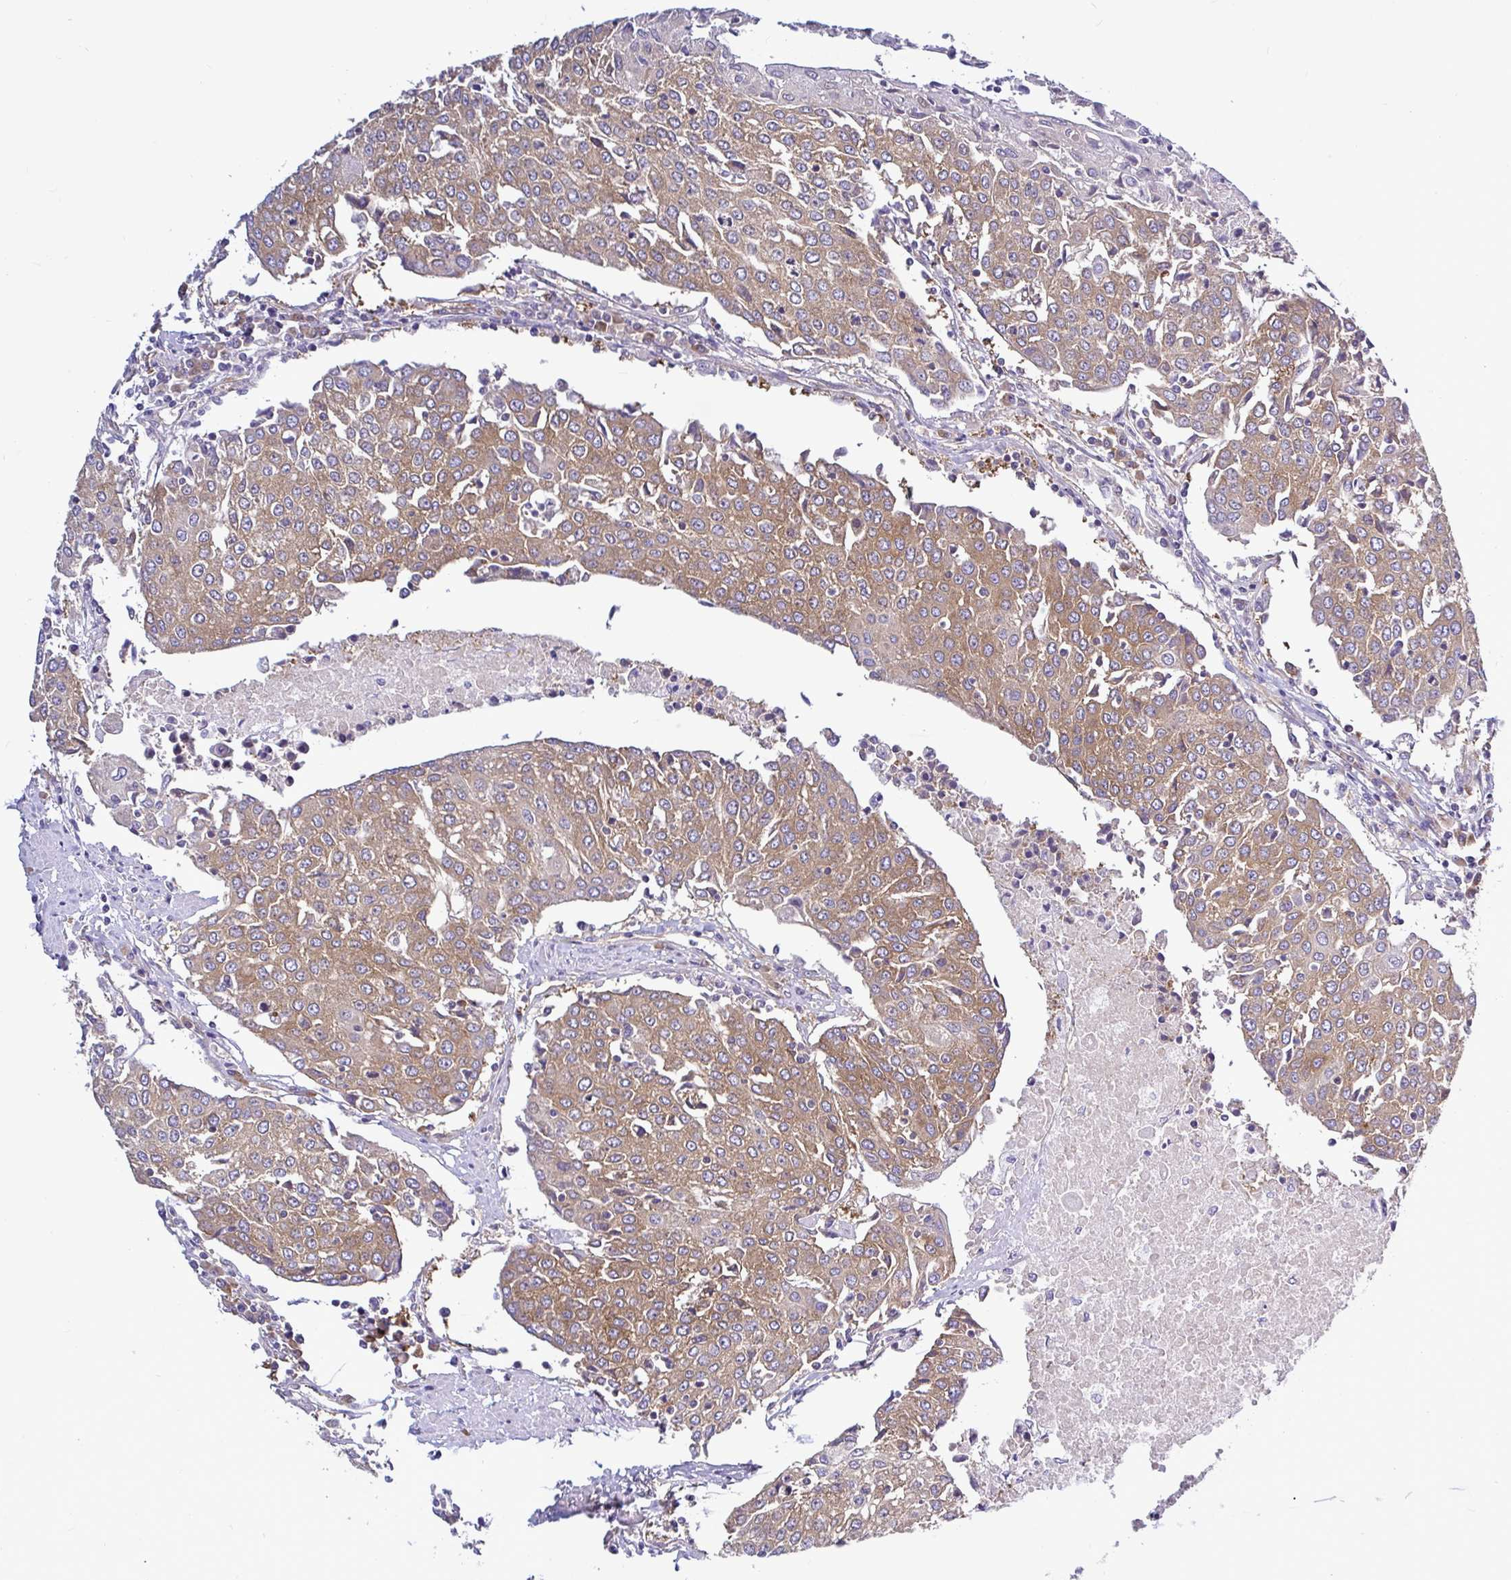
{"staining": {"intensity": "moderate", "quantity": ">75%", "location": "cytoplasmic/membranous"}, "tissue": "urothelial cancer", "cell_type": "Tumor cells", "image_type": "cancer", "snomed": [{"axis": "morphology", "description": "Urothelial carcinoma, High grade"}, {"axis": "topography", "description": "Urinary bladder"}], "caption": "Immunohistochemical staining of urothelial cancer exhibits moderate cytoplasmic/membranous protein expression in about >75% of tumor cells.", "gene": "LARS1", "patient": {"sex": "female", "age": 85}}